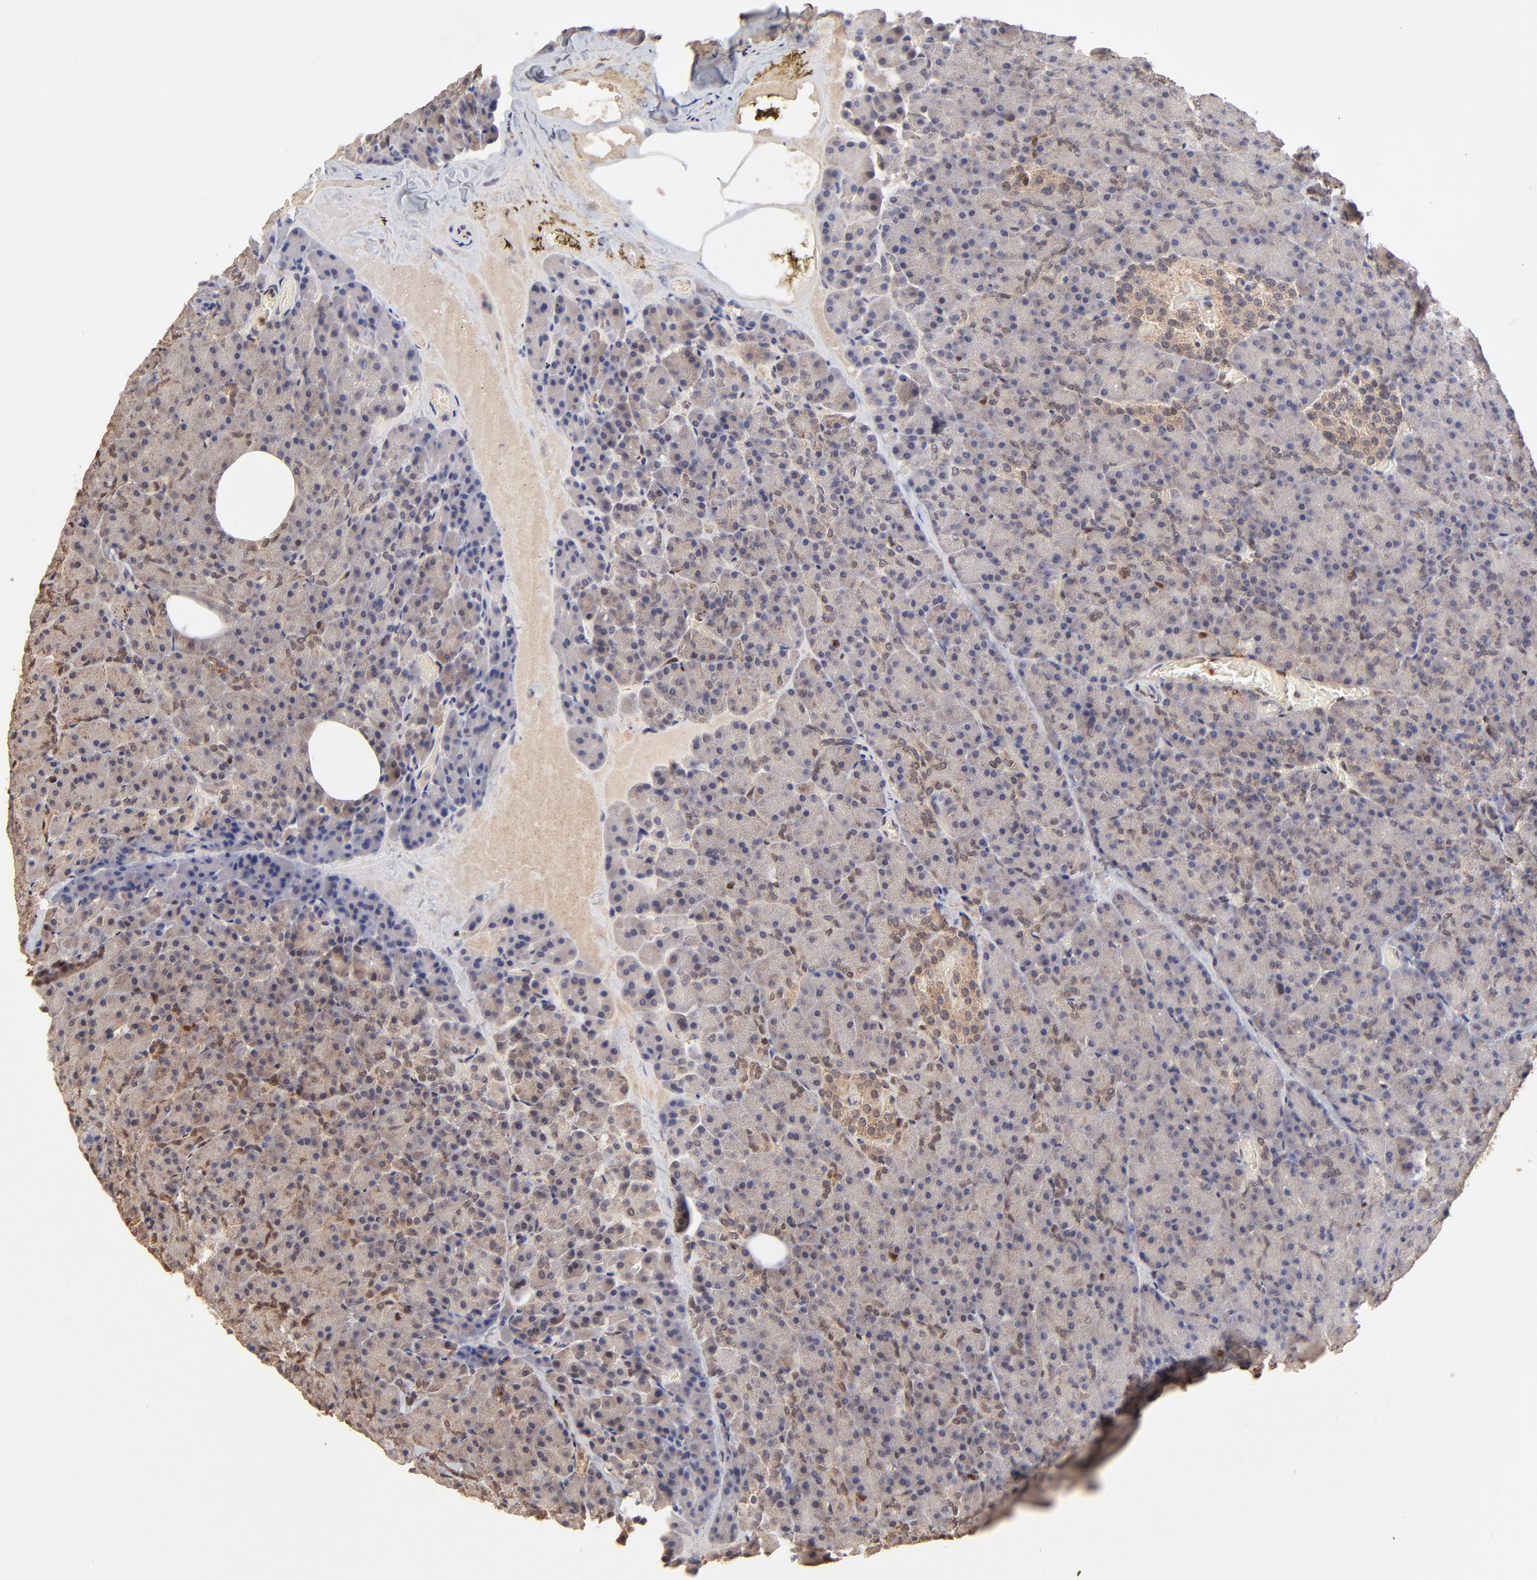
{"staining": {"intensity": "moderate", "quantity": "<25%", "location": "cytoplasmic/membranous,nuclear"}, "tissue": "pancreas", "cell_type": "Exocrine glandular cells", "image_type": "normal", "snomed": [{"axis": "morphology", "description": "Normal tissue, NOS"}, {"axis": "topography", "description": "Pancreas"}], "caption": "Immunohistochemistry (IHC) micrograph of benign pancreas: pancreas stained using IHC shows low levels of moderate protein expression localized specifically in the cytoplasmic/membranous,nuclear of exocrine glandular cells, appearing as a cytoplasmic/membranous,nuclear brown color.", "gene": "CASP1", "patient": {"sex": "female", "age": 35}}